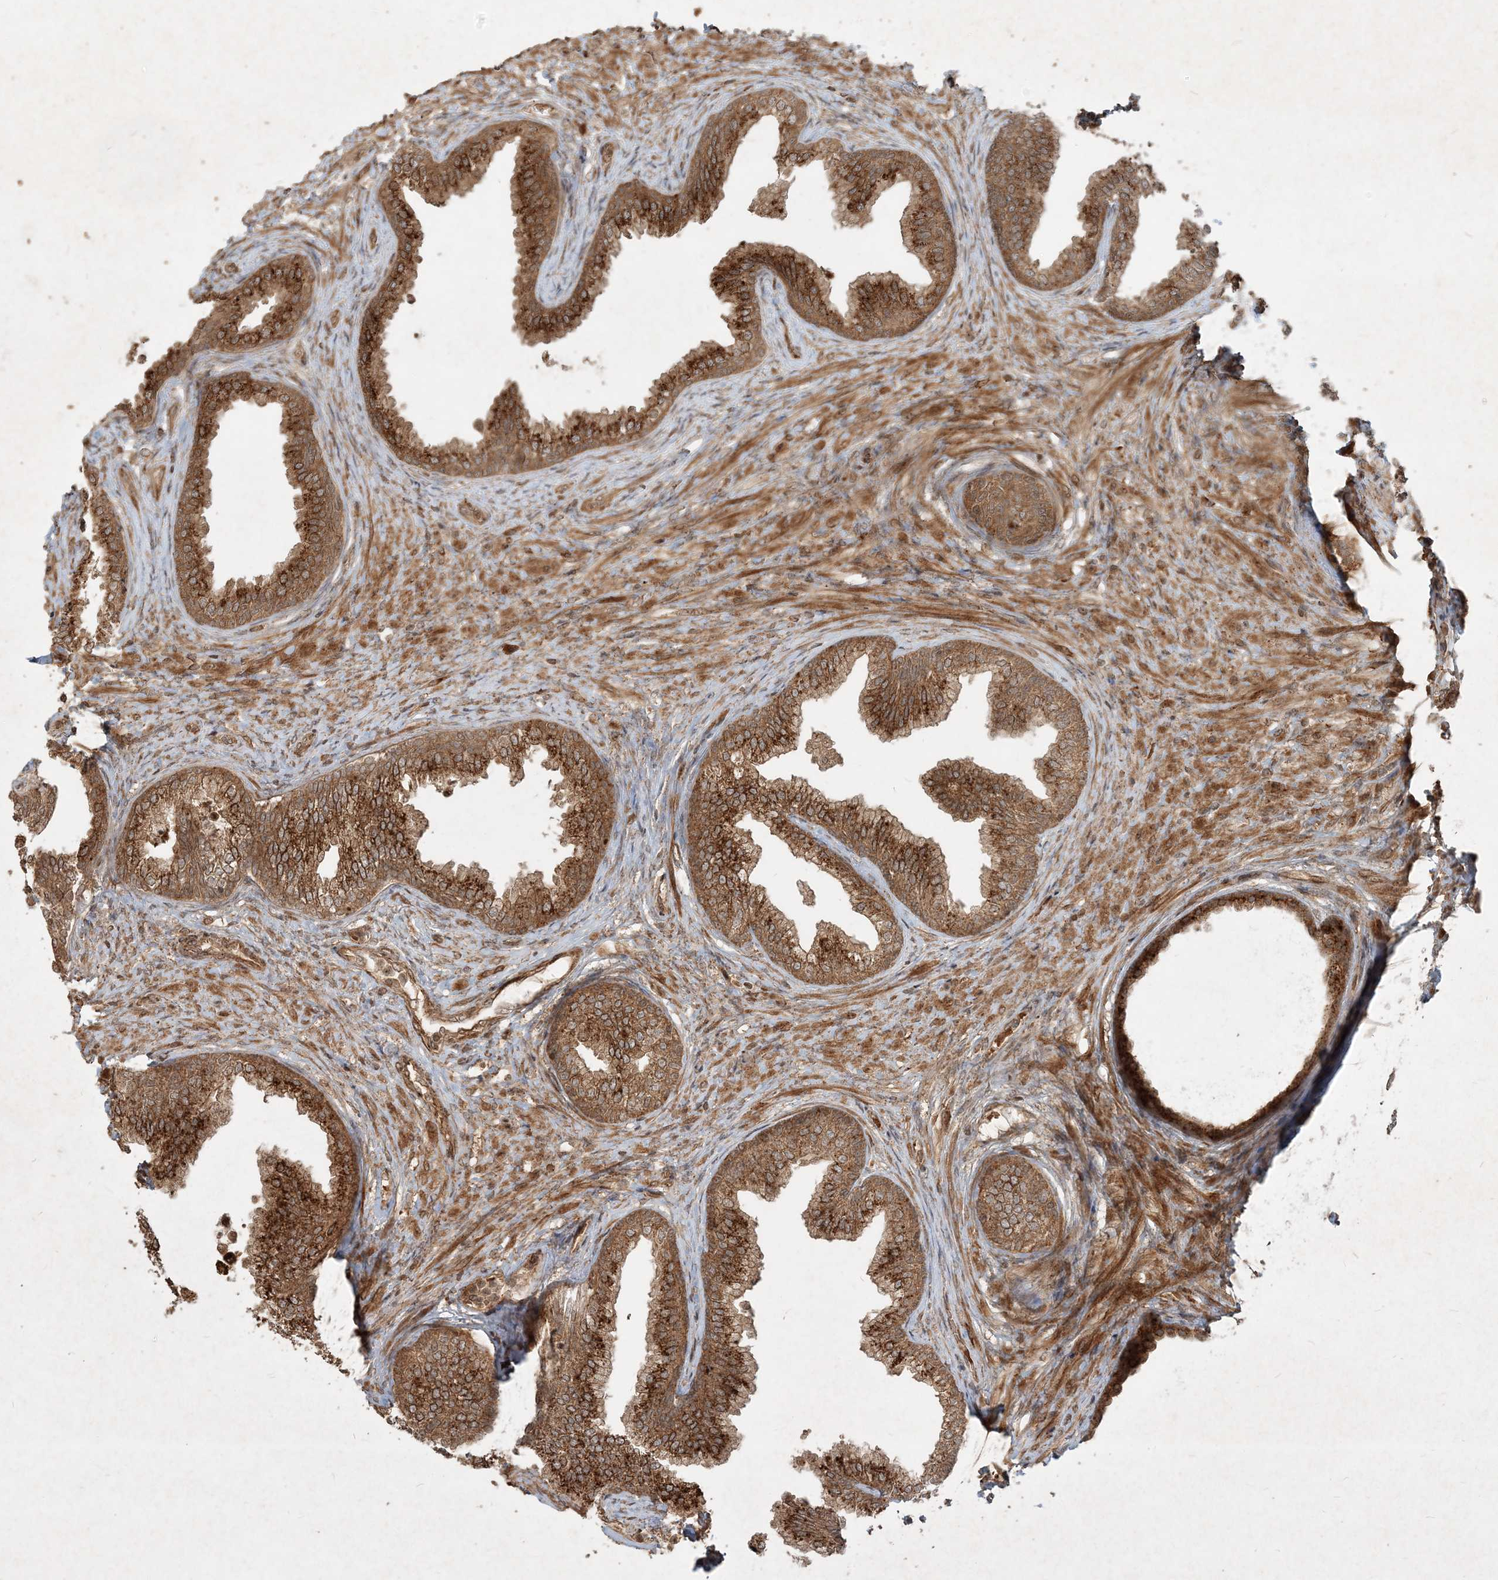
{"staining": {"intensity": "strong", "quantity": ">75%", "location": "cytoplasmic/membranous"}, "tissue": "prostate", "cell_type": "Glandular cells", "image_type": "normal", "snomed": [{"axis": "morphology", "description": "Normal tissue, NOS"}, {"axis": "topography", "description": "Prostate"}], "caption": "Immunohistochemical staining of unremarkable prostate reveals >75% levels of strong cytoplasmic/membranous protein positivity in approximately >75% of glandular cells.", "gene": "NARS1", "patient": {"sex": "male", "age": 76}}